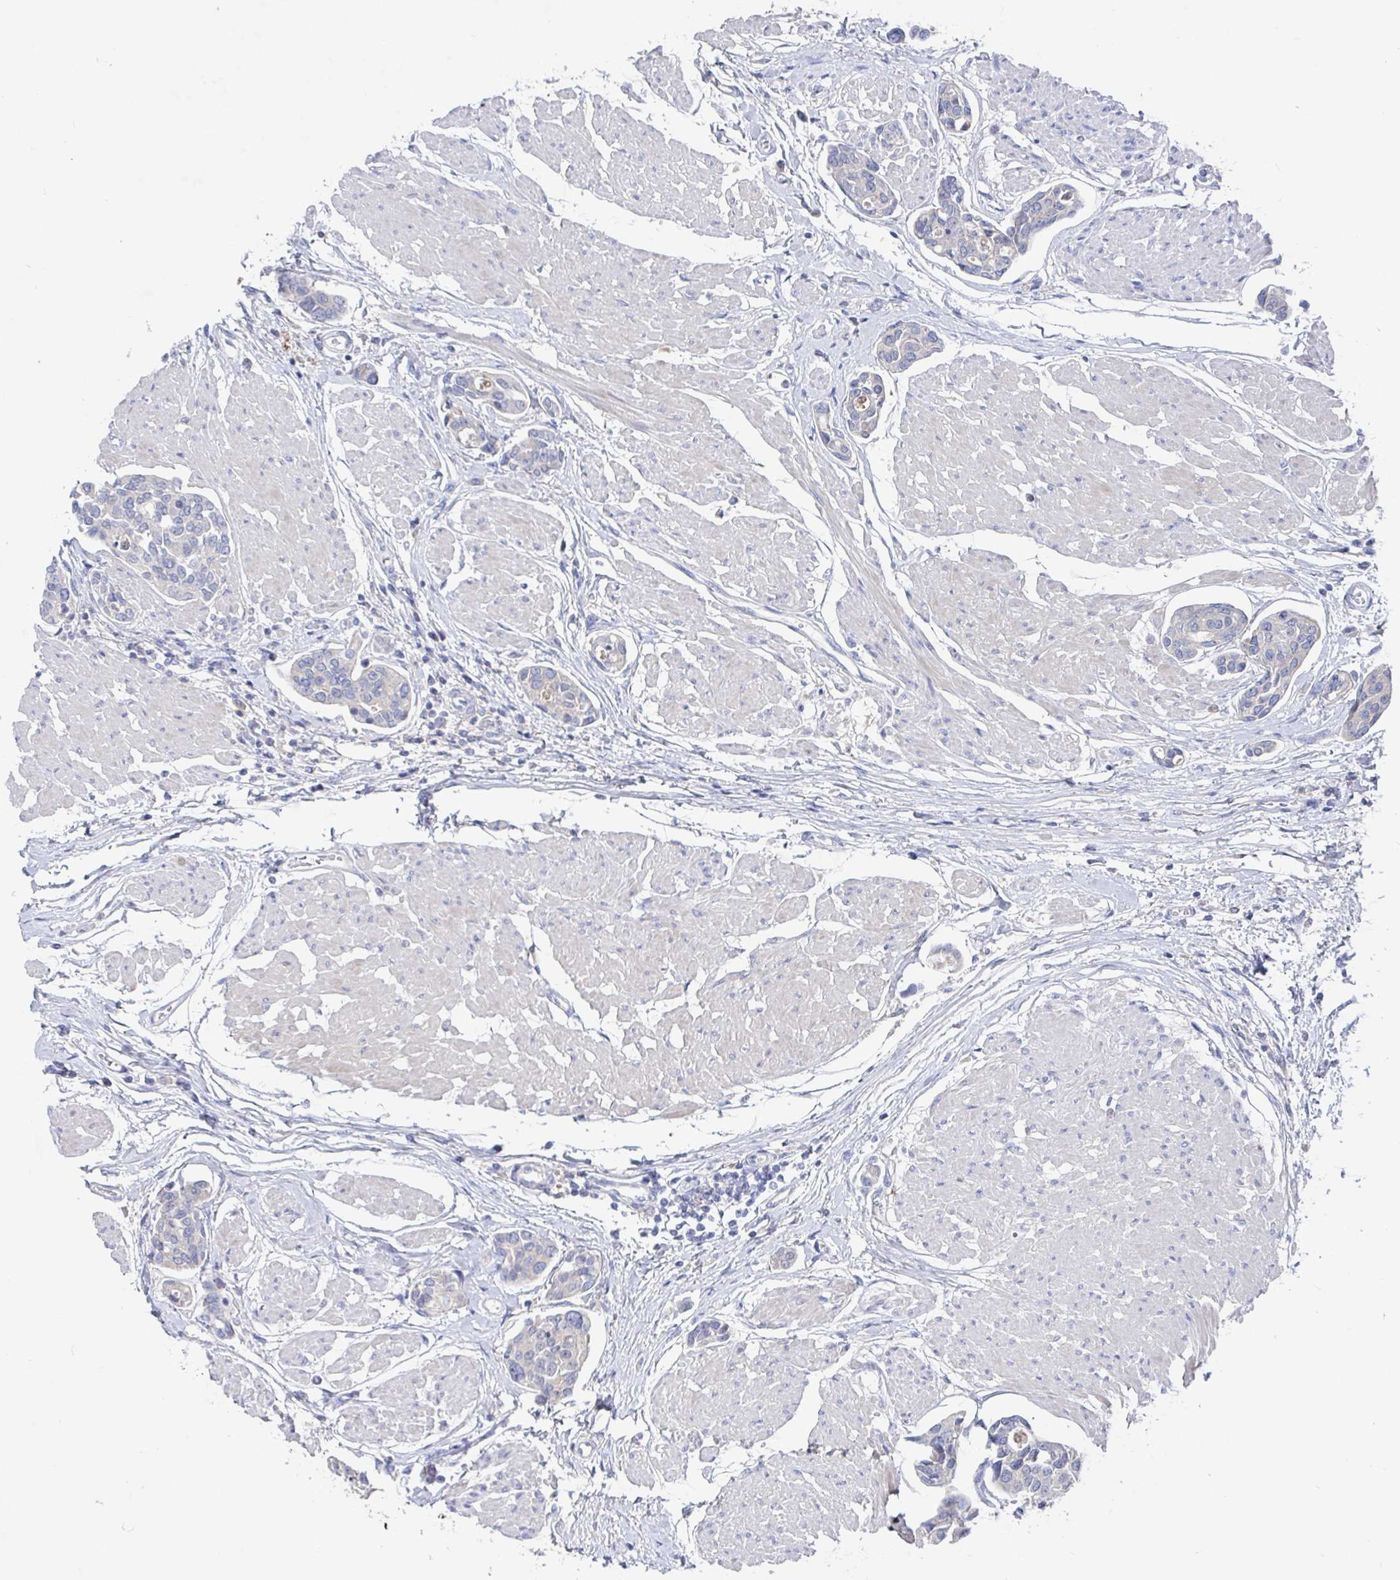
{"staining": {"intensity": "negative", "quantity": "none", "location": "none"}, "tissue": "urothelial cancer", "cell_type": "Tumor cells", "image_type": "cancer", "snomed": [{"axis": "morphology", "description": "Urothelial carcinoma, High grade"}, {"axis": "topography", "description": "Urinary bladder"}], "caption": "IHC of urothelial cancer shows no staining in tumor cells.", "gene": "GPR148", "patient": {"sex": "male", "age": 78}}